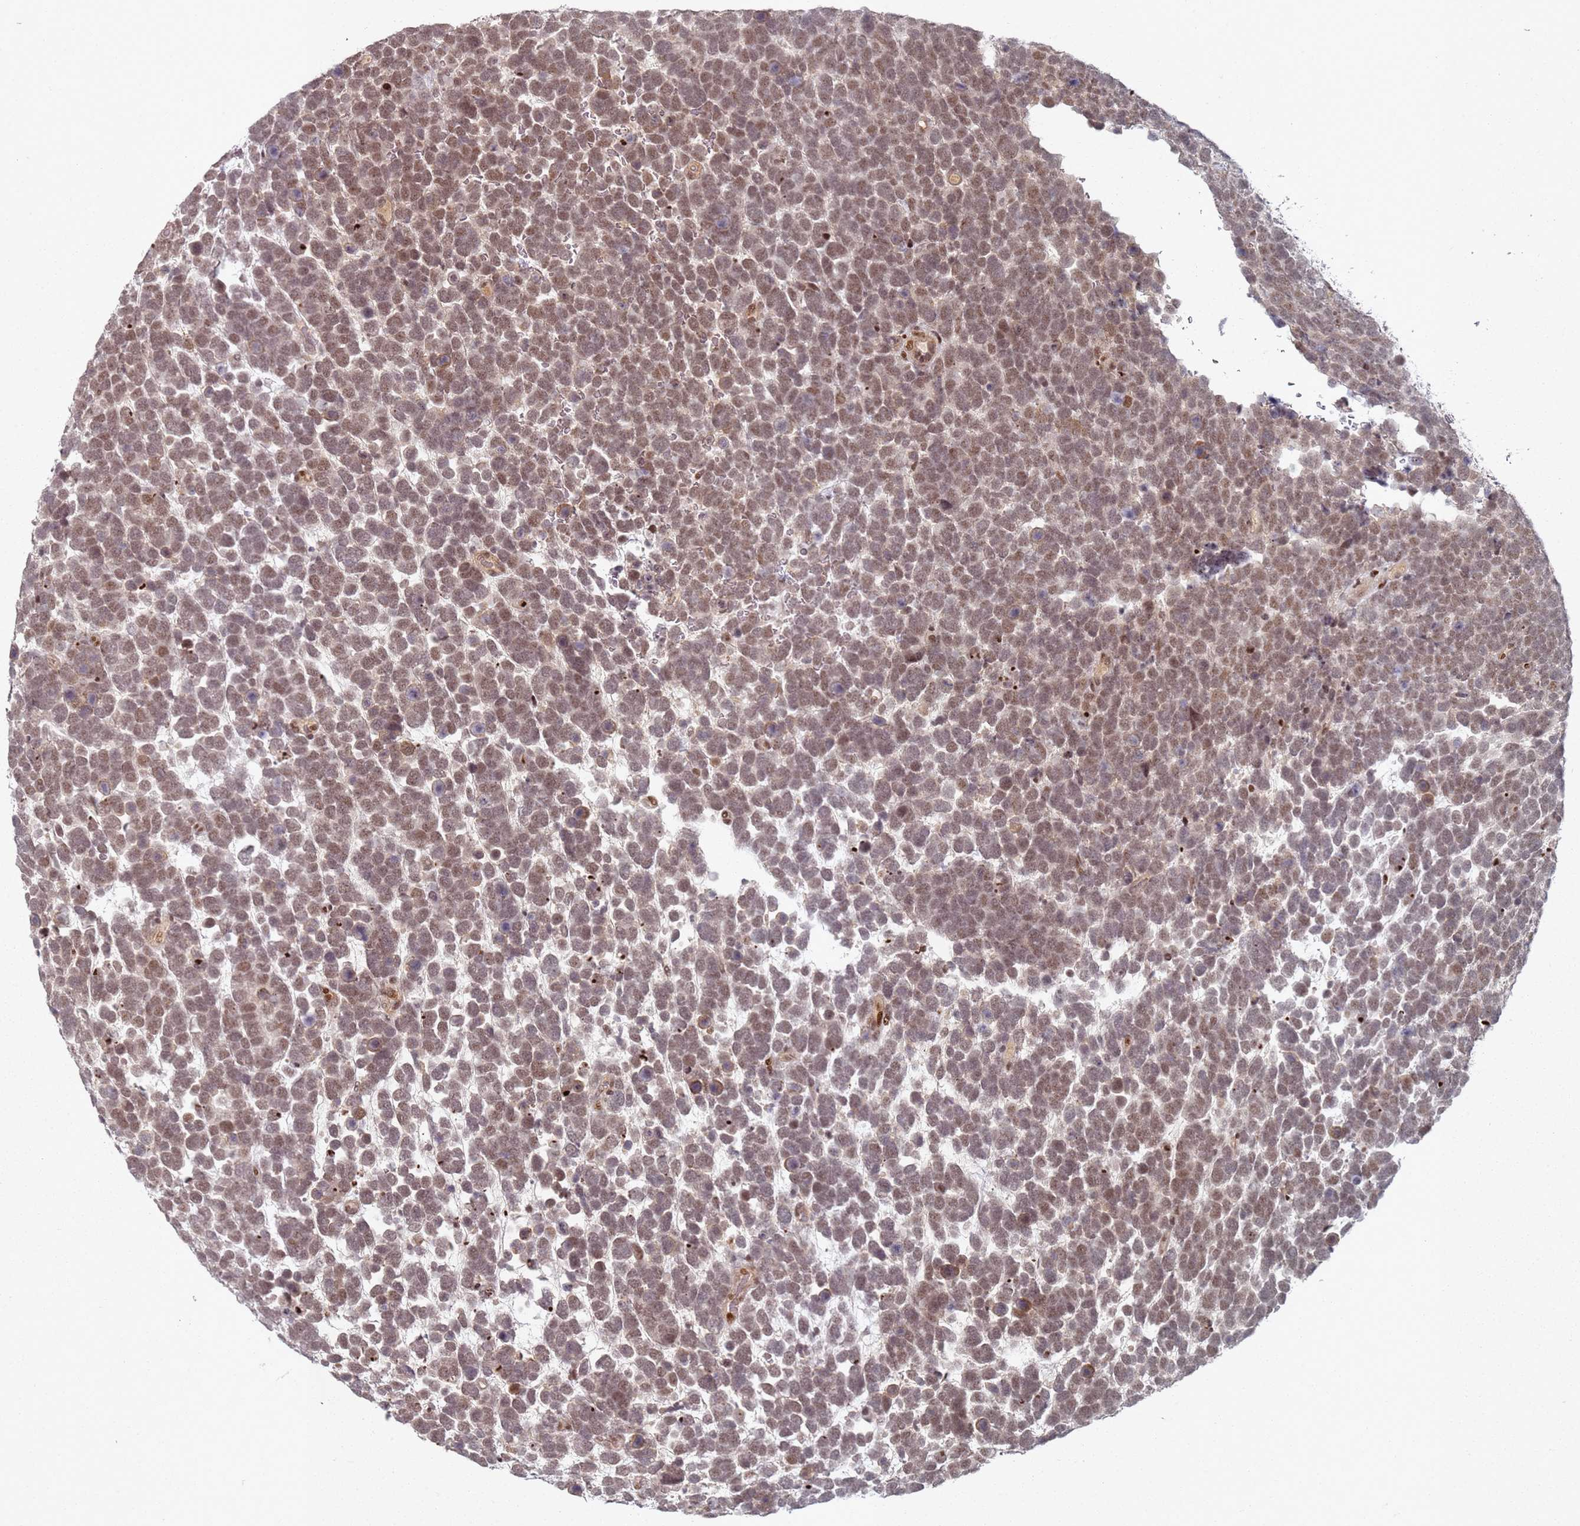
{"staining": {"intensity": "moderate", "quantity": ">75%", "location": "cytoplasmic/membranous,nuclear"}, "tissue": "urothelial cancer", "cell_type": "Tumor cells", "image_type": "cancer", "snomed": [{"axis": "morphology", "description": "Urothelial carcinoma, High grade"}, {"axis": "topography", "description": "Urinary bladder"}], "caption": "Brown immunohistochemical staining in high-grade urothelial carcinoma exhibits moderate cytoplasmic/membranous and nuclear positivity in approximately >75% of tumor cells.", "gene": "ATF6B", "patient": {"sex": "female", "age": 82}}